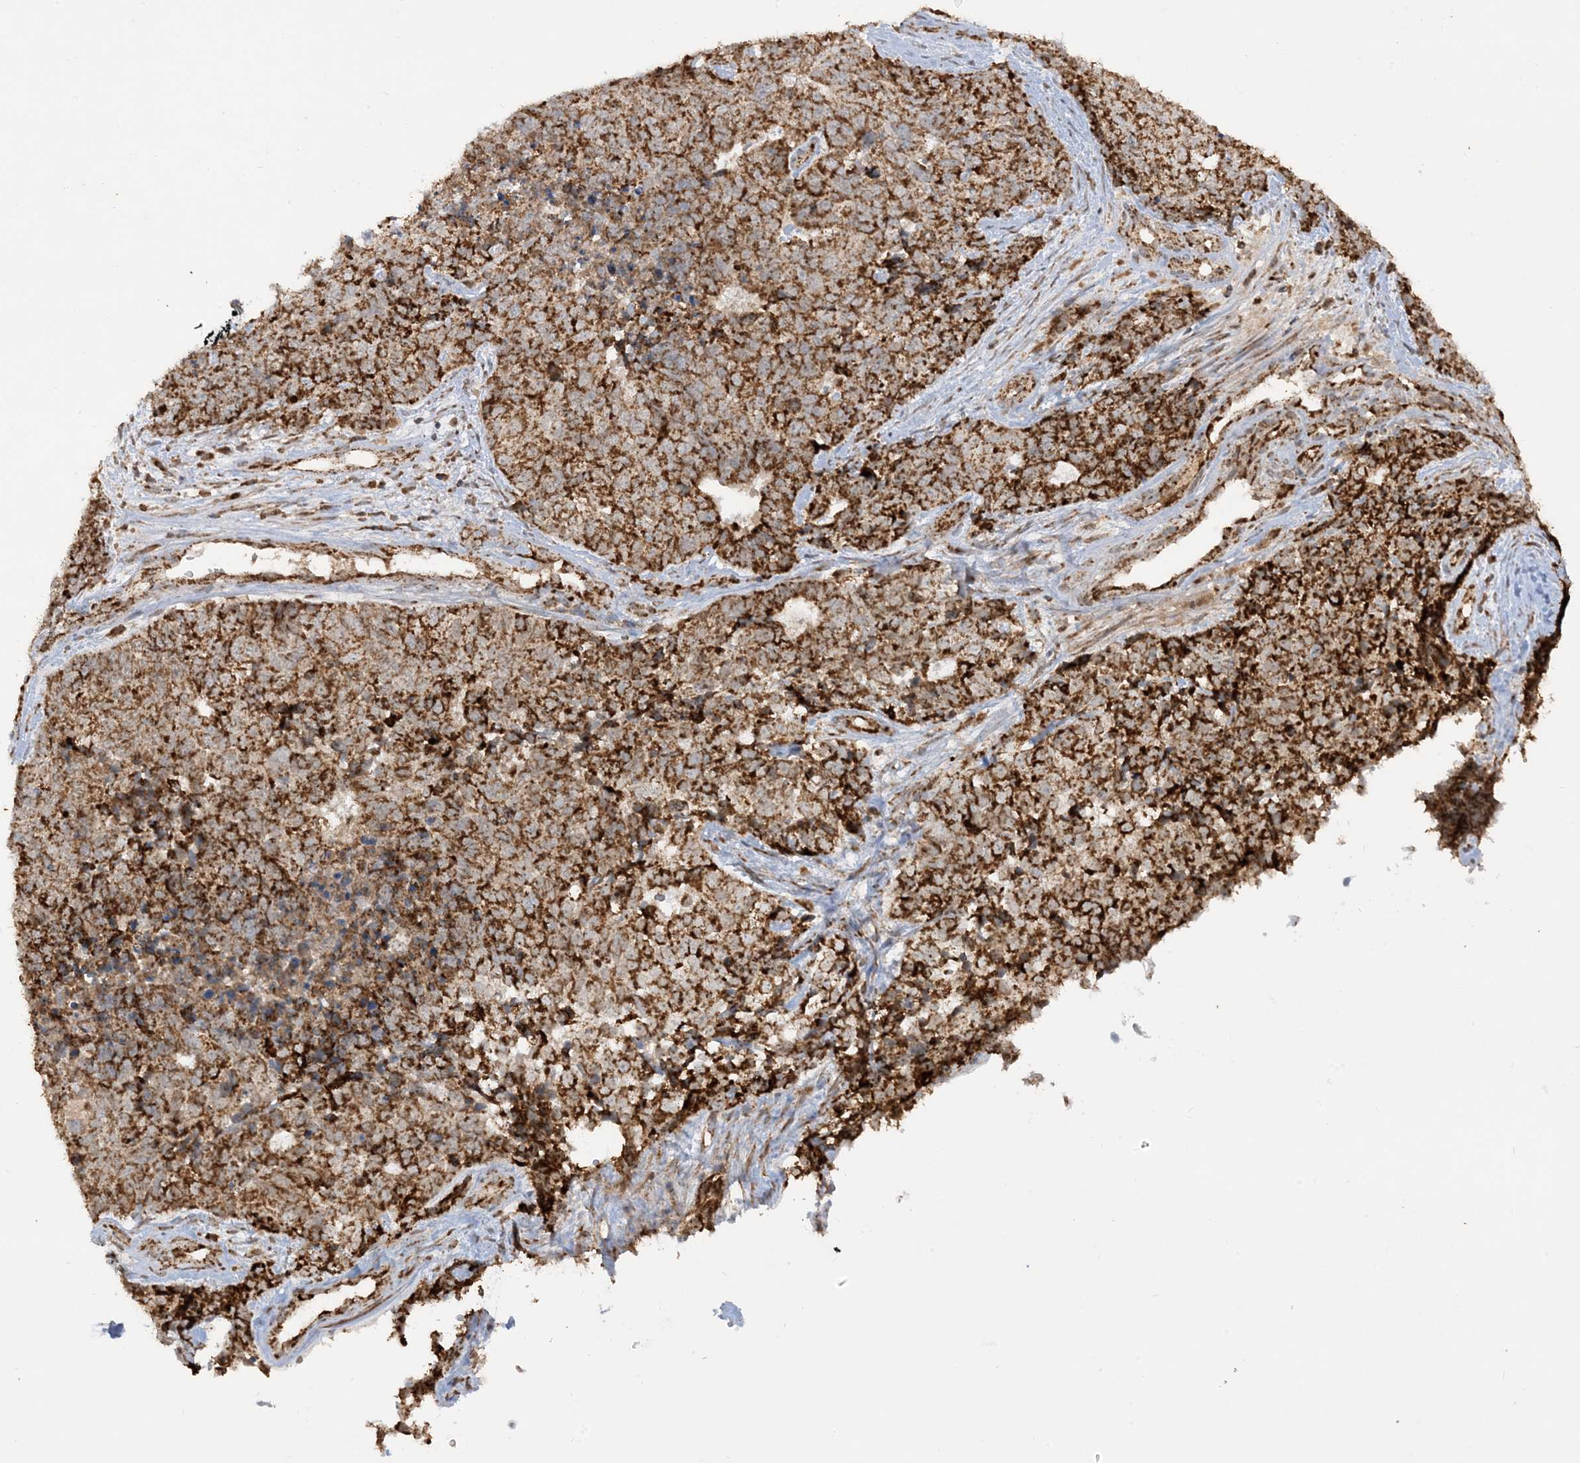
{"staining": {"intensity": "strong", "quantity": ">75%", "location": "cytoplasmic/membranous"}, "tissue": "cervical cancer", "cell_type": "Tumor cells", "image_type": "cancer", "snomed": [{"axis": "morphology", "description": "Squamous cell carcinoma, NOS"}, {"axis": "topography", "description": "Cervix"}], "caption": "Immunohistochemical staining of human cervical squamous cell carcinoma displays high levels of strong cytoplasmic/membranous staining in approximately >75% of tumor cells. (Stains: DAB in brown, nuclei in blue, Microscopy: brightfield microscopy at high magnification).", "gene": "NDUFAF3", "patient": {"sex": "female", "age": 63}}